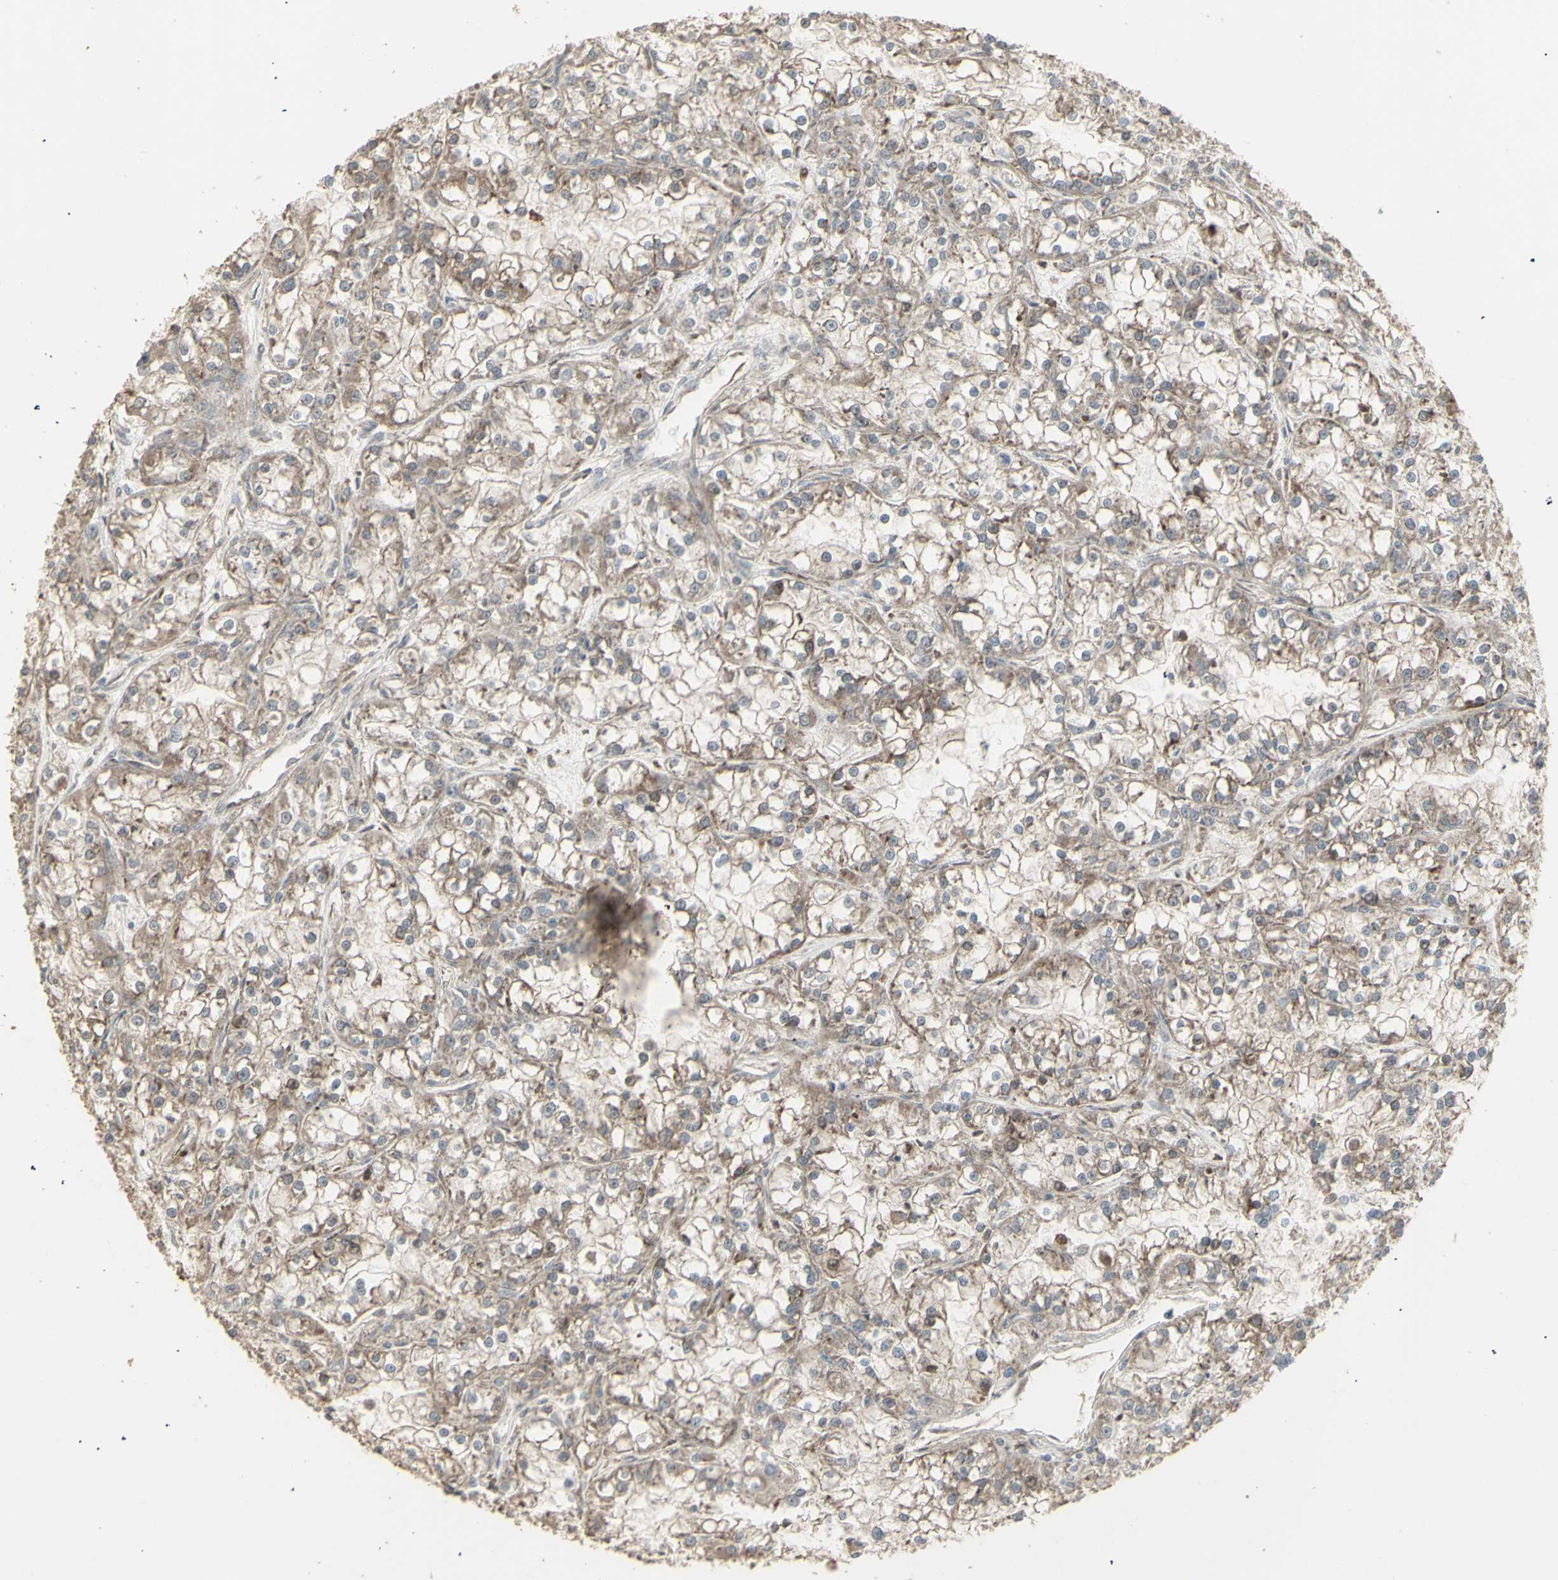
{"staining": {"intensity": "moderate", "quantity": ">75%", "location": "cytoplasmic/membranous"}, "tissue": "renal cancer", "cell_type": "Tumor cells", "image_type": "cancer", "snomed": [{"axis": "morphology", "description": "Adenocarcinoma, NOS"}, {"axis": "topography", "description": "Kidney"}], "caption": "Protein expression by immunohistochemistry (IHC) reveals moderate cytoplasmic/membranous positivity in about >75% of tumor cells in renal cancer. Immunohistochemistry (ihc) stains the protein of interest in brown and the nuclei are stained blue.", "gene": "RNASEL", "patient": {"sex": "female", "age": 52}}